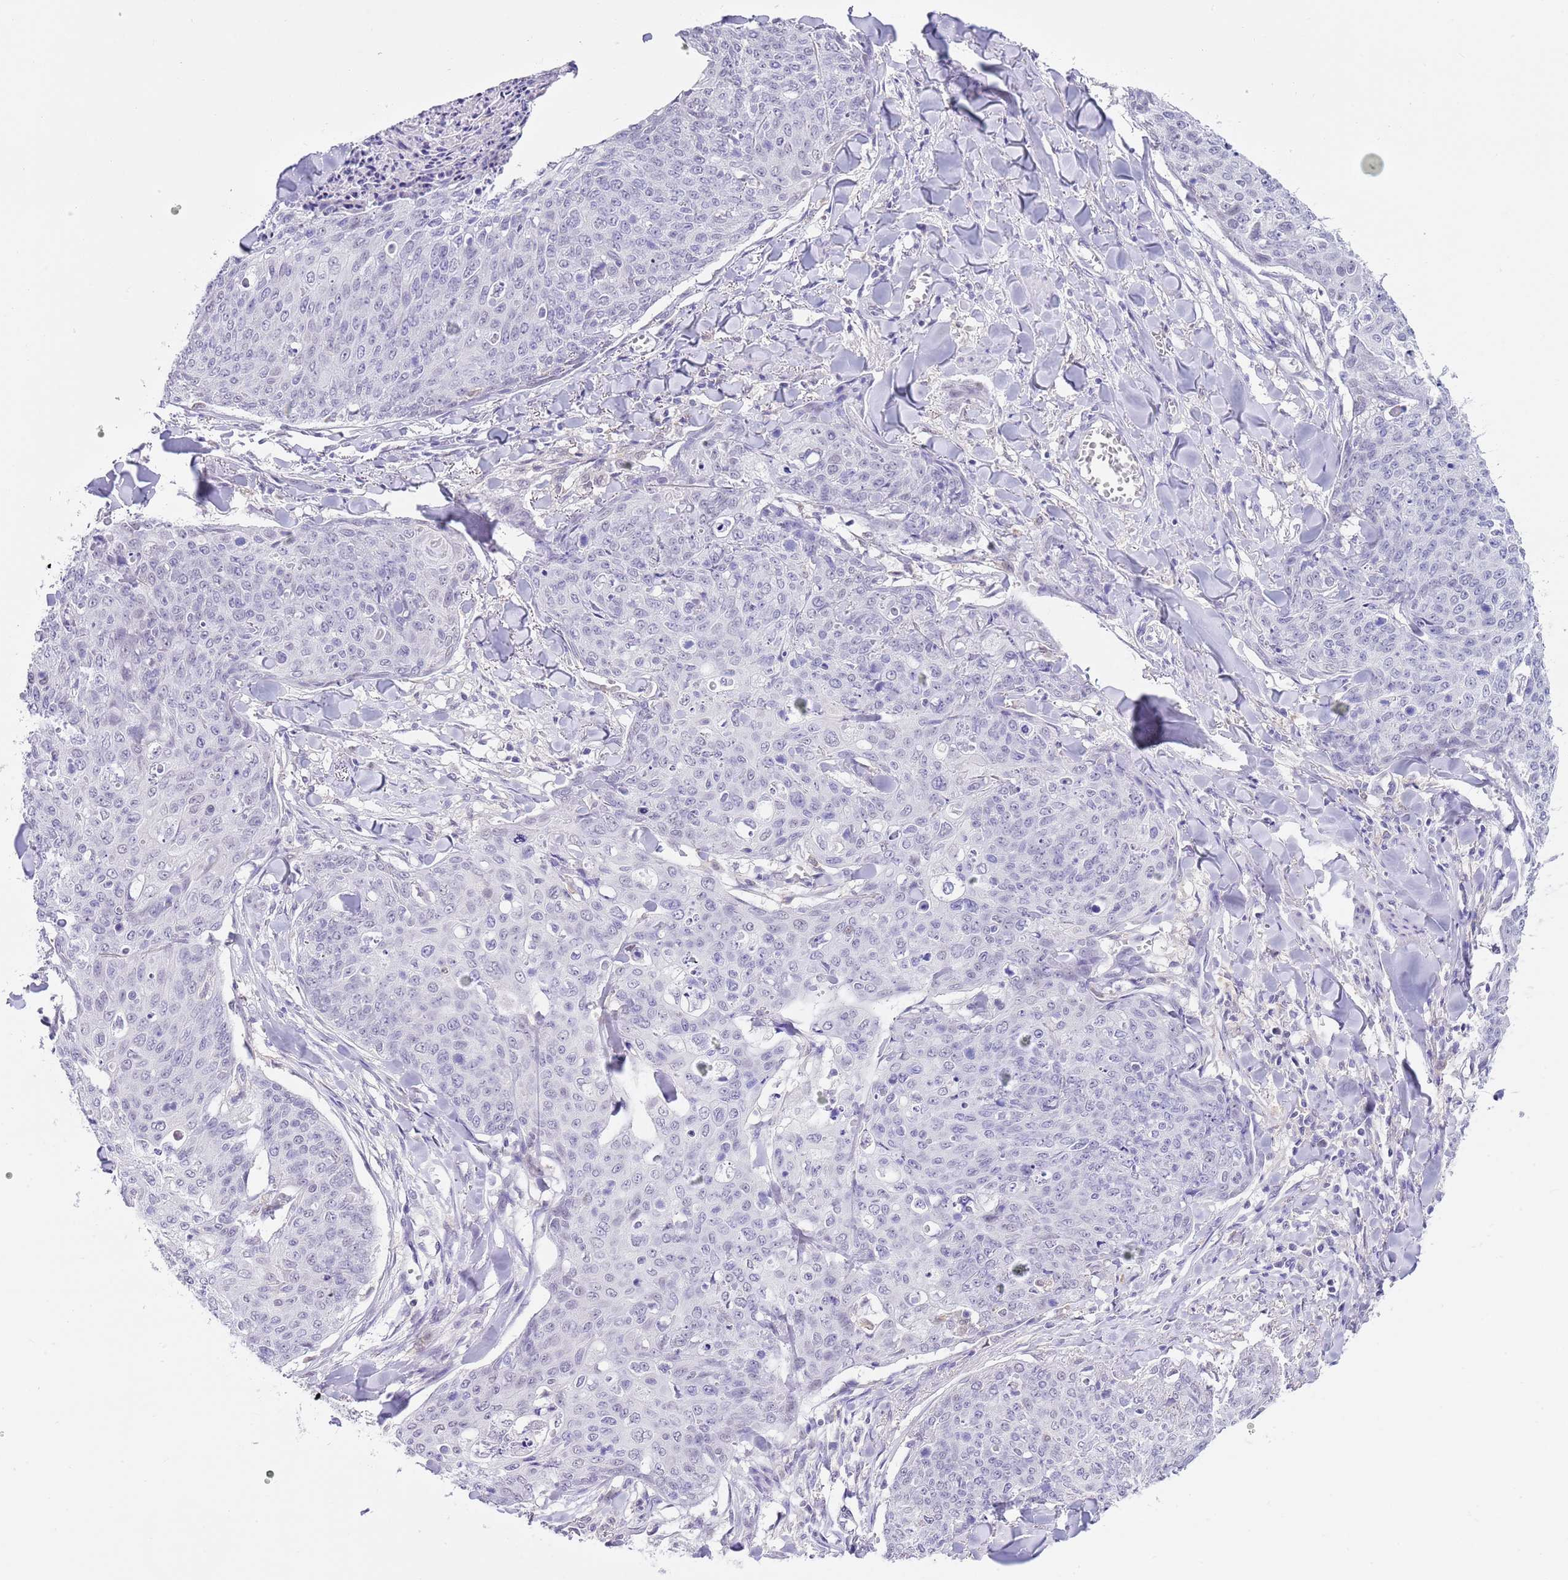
{"staining": {"intensity": "negative", "quantity": "none", "location": "none"}, "tissue": "skin cancer", "cell_type": "Tumor cells", "image_type": "cancer", "snomed": [{"axis": "morphology", "description": "Squamous cell carcinoma, NOS"}, {"axis": "topography", "description": "Skin"}, {"axis": "topography", "description": "Vulva"}], "caption": "This is a histopathology image of immunohistochemistry staining of squamous cell carcinoma (skin), which shows no staining in tumor cells.", "gene": "PPP1R17", "patient": {"sex": "female", "age": 85}}